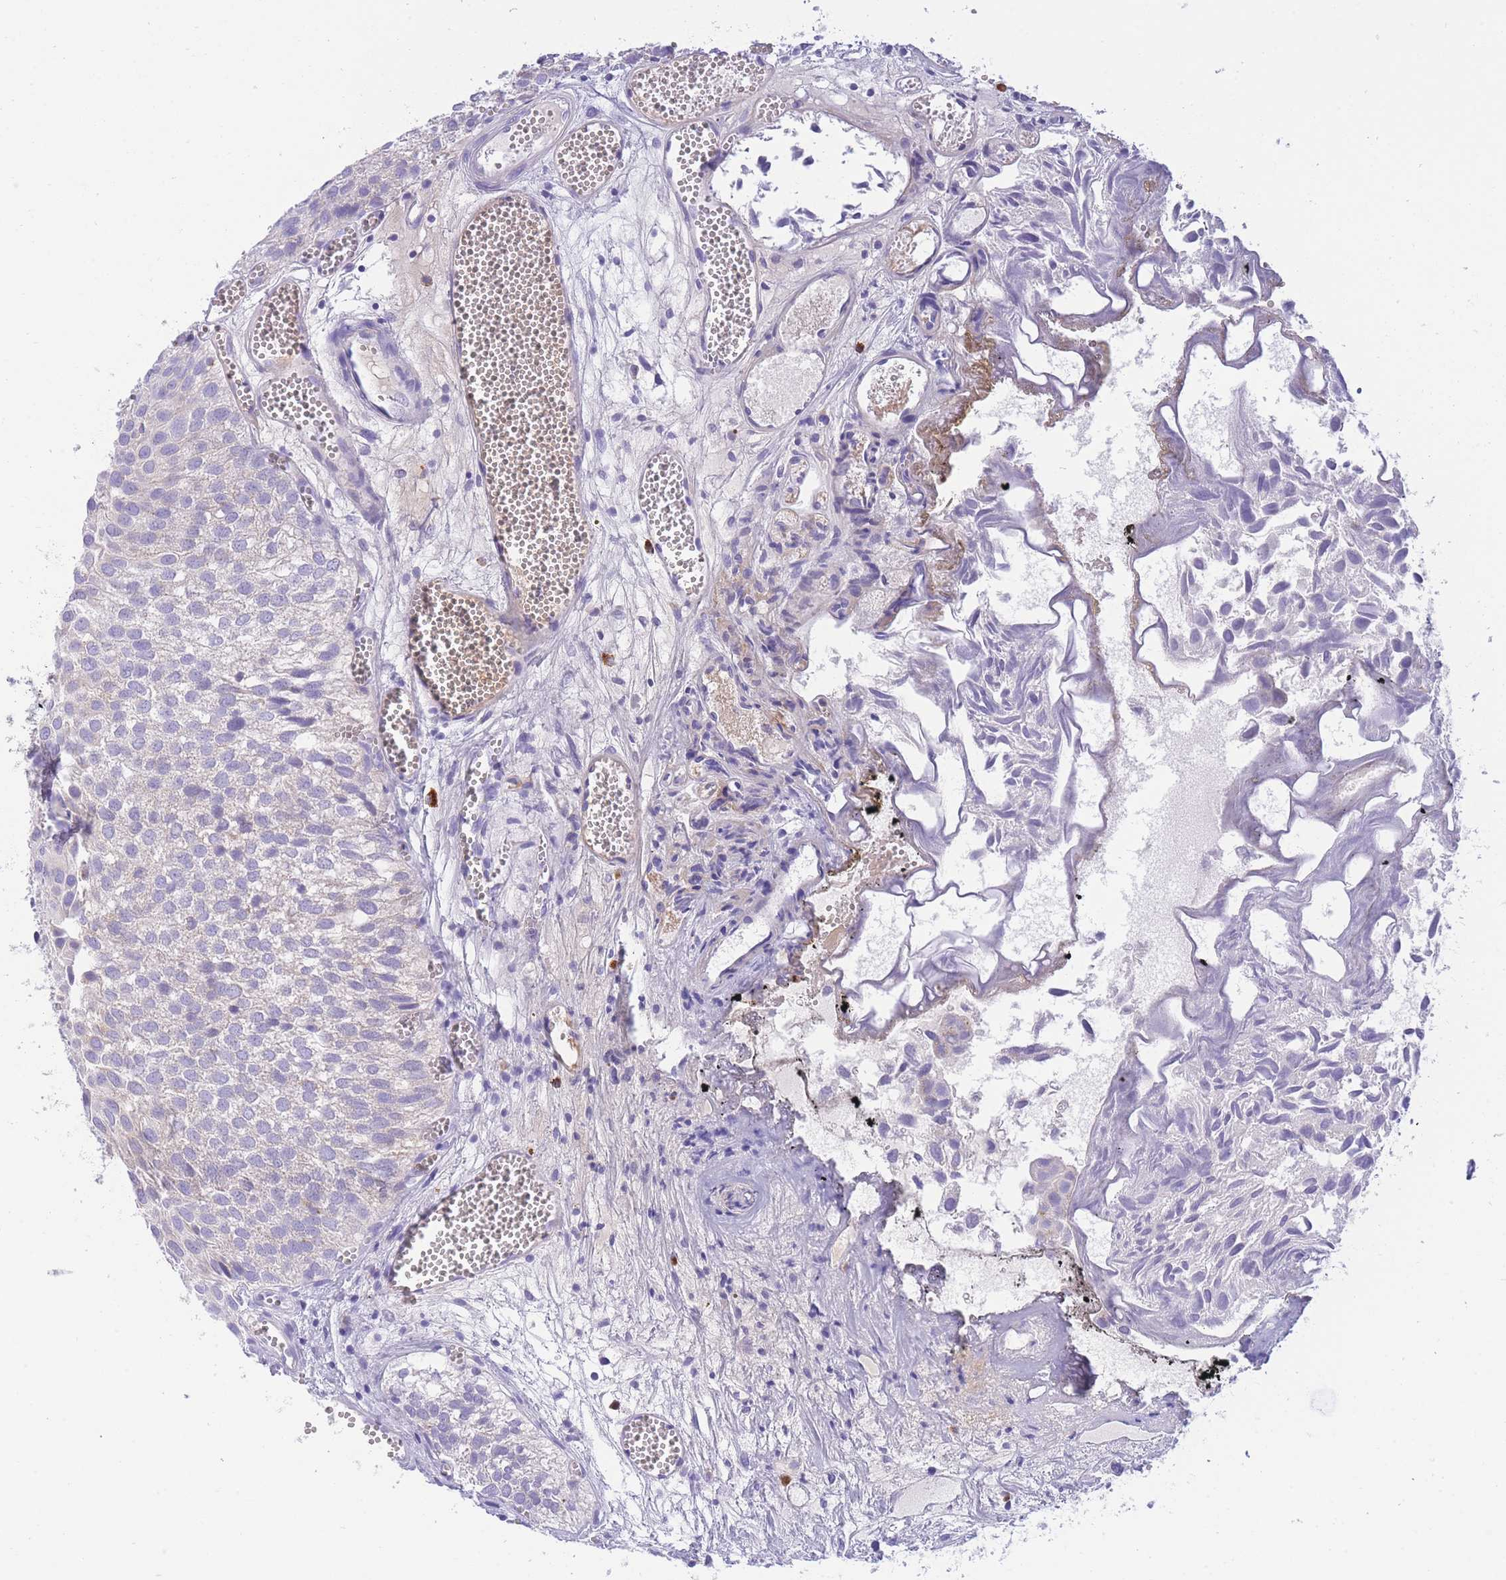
{"staining": {"intensity": "weak", "quantity": "<25%", "location": "cytoplasmic/membranous"}, "tissue": "urothelial cancer", "cell_type": "Tumor cells", "image_type": "cancer", "snomed": [{"axis": "morphology", "description": "Urothelial carcinoma, Low grade"}, {"axis": "topography", "description": "Urinary bladder"}], "caption": "Human low-grade urothelial carcinoma stained for a protein using IHC shows no positivity in tumor cells.", "gene": "PLBD1", "patient": {"sex": "male", "age": 88}}